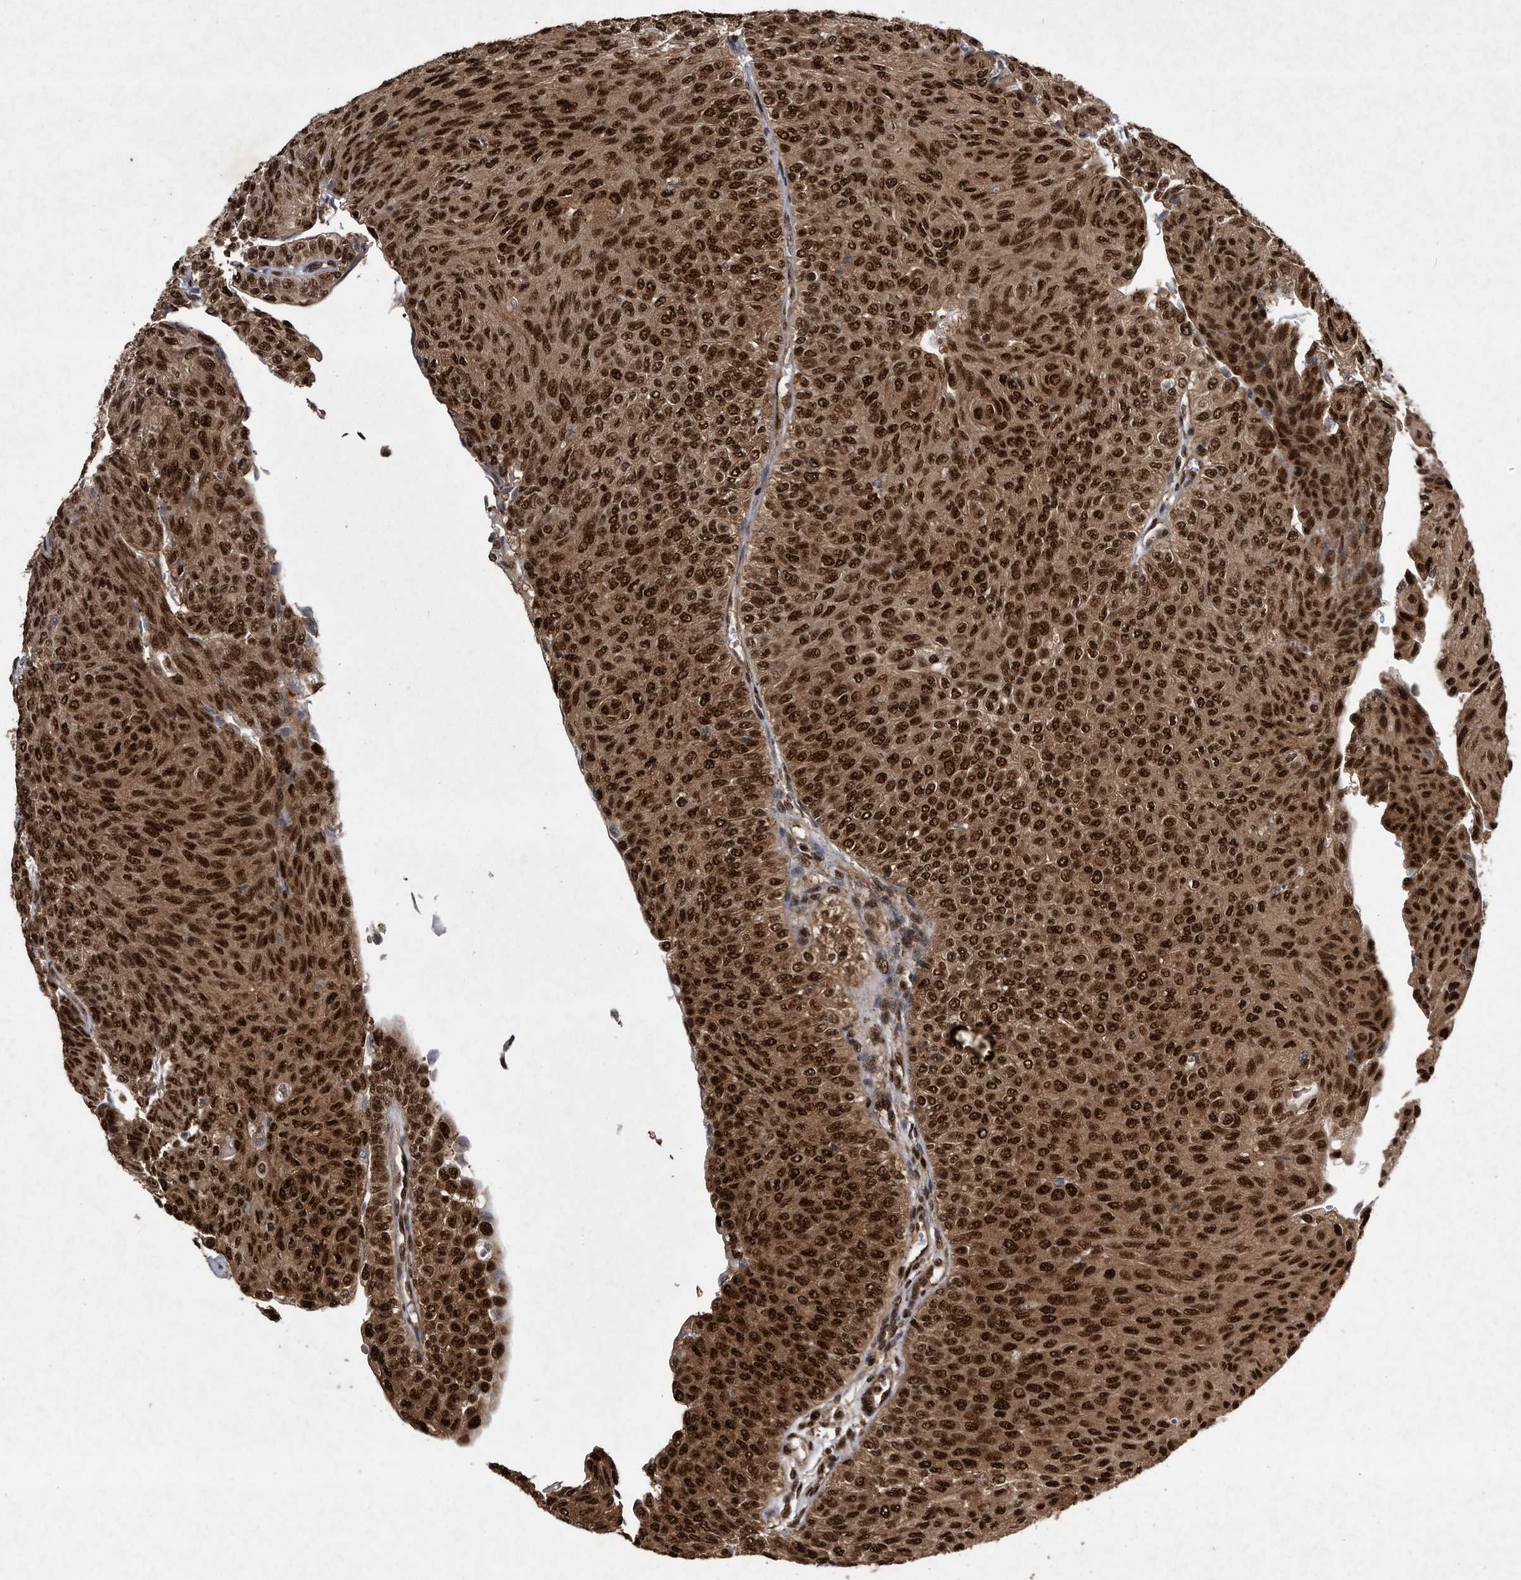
{"staining": {"intensity": "strong", "quantity": ">75%", "location": "cytoplasmic/membranous,nuclear"}, "tissue": "urothelial cancer", "cell_type": "Tumor cells", "image_type": "cancer", "snomed": [{"axis": "morphology", "description": "Urothelial carcinoma, Low grade"}, {"axis": "topography", "description": "Urinary bladder"}], "caption": "This photomicrograph reveals urothelial carcinoma (low-grade) stained with immunohistochemistry to label a protein in brown. The cytoplasmic/membranous and nuclear of tumor cells show strong positivity for the protein. Nuclei are counter-stained blue.", "gene": "RAD23B", "patient": {"sex": "male", "age": 78}}